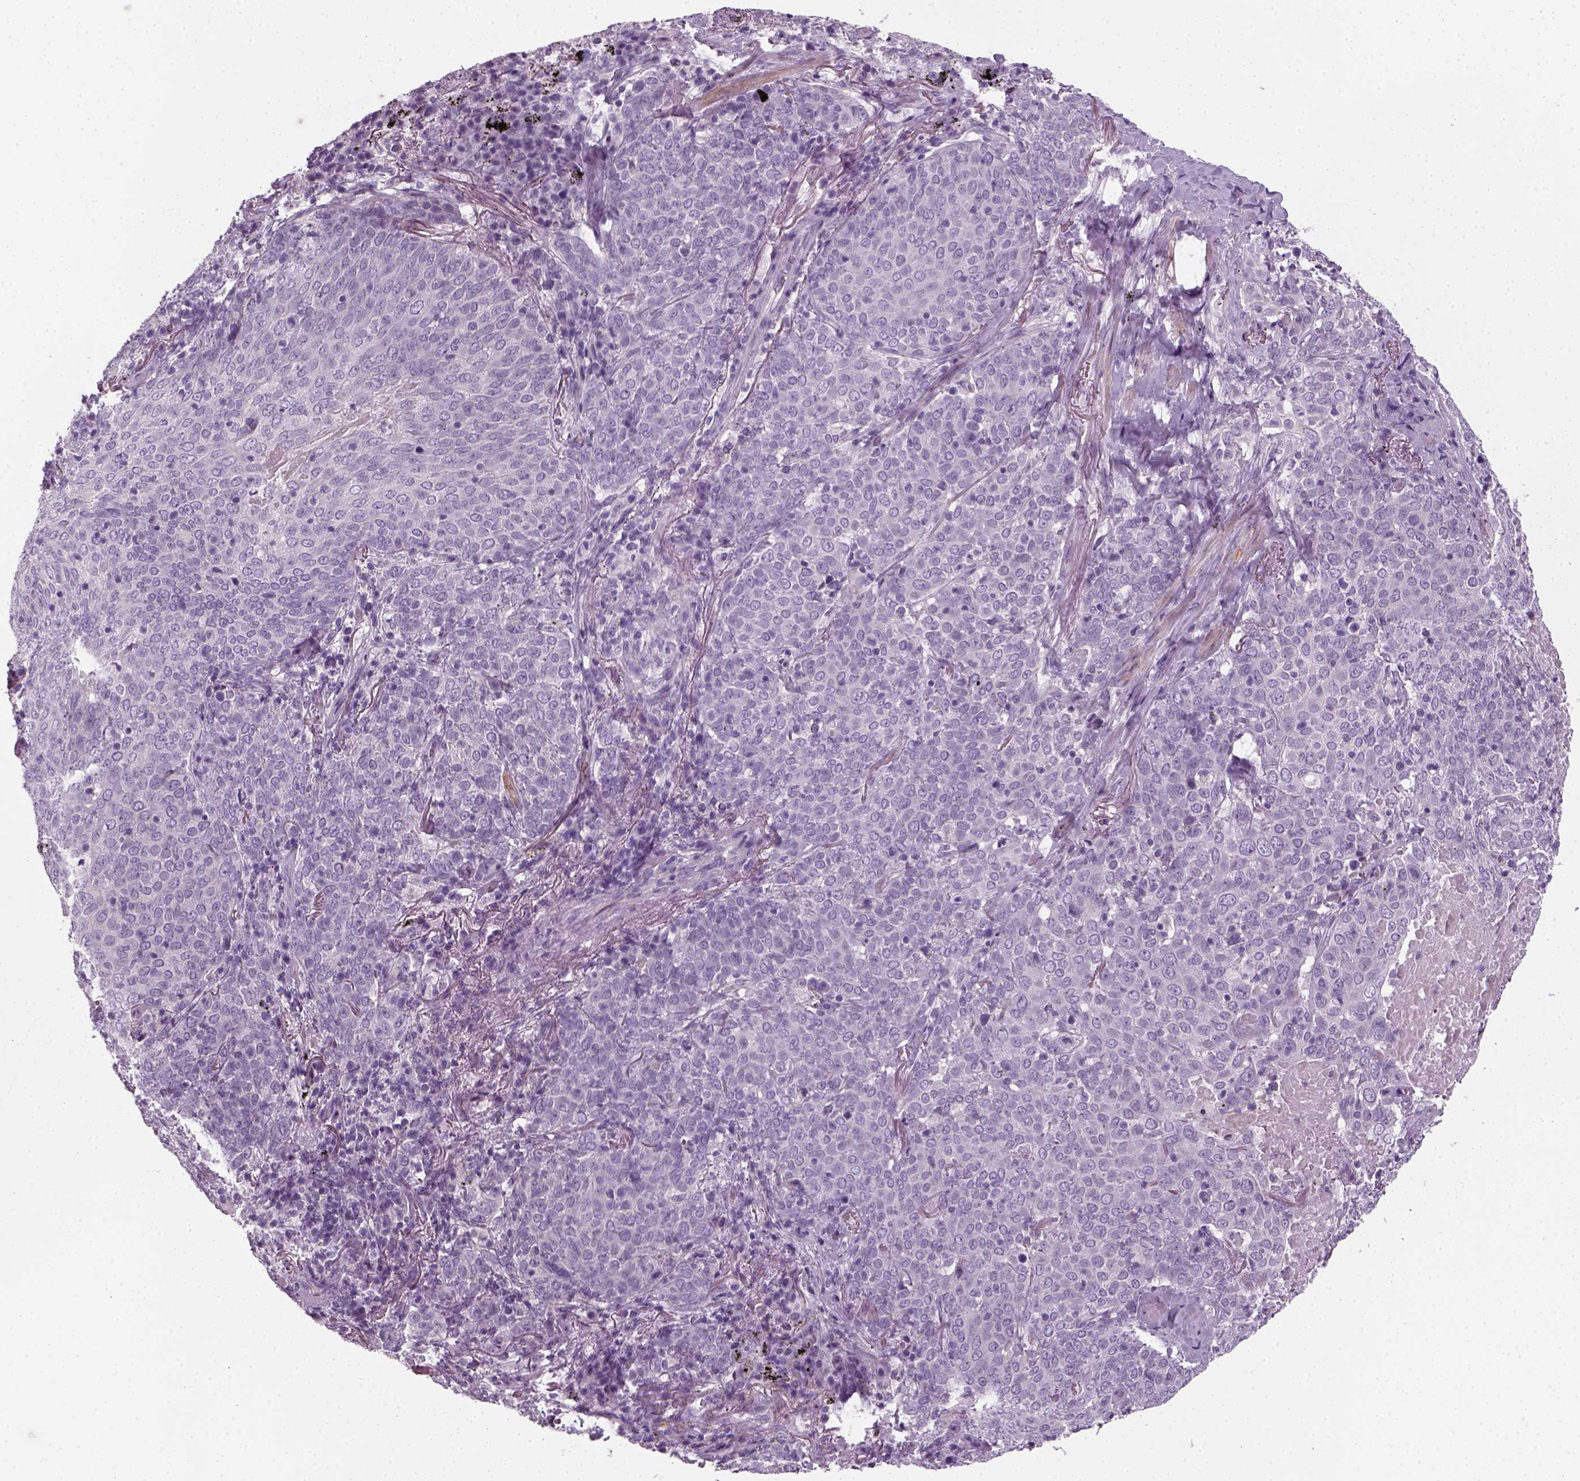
{"staining": {"intensity": "negative", "quantity": "none", "location": "none"}, "tissue": "lung cancer", "cell_type": "Tumor cells", "image_type": "cancer", "snomed": [{"axis": "morphology", "description": "Squamous cell carcinoma, NOS"}, {"axis": "topography", "description": "Lung"}], "caption": "DAB immunohistochemical staining of lung squamous cell carcinoma exhibits no significant expression in tumor cells.", "gene": "ELOVL3", "patient": {"sex": "male", "age": 82}}